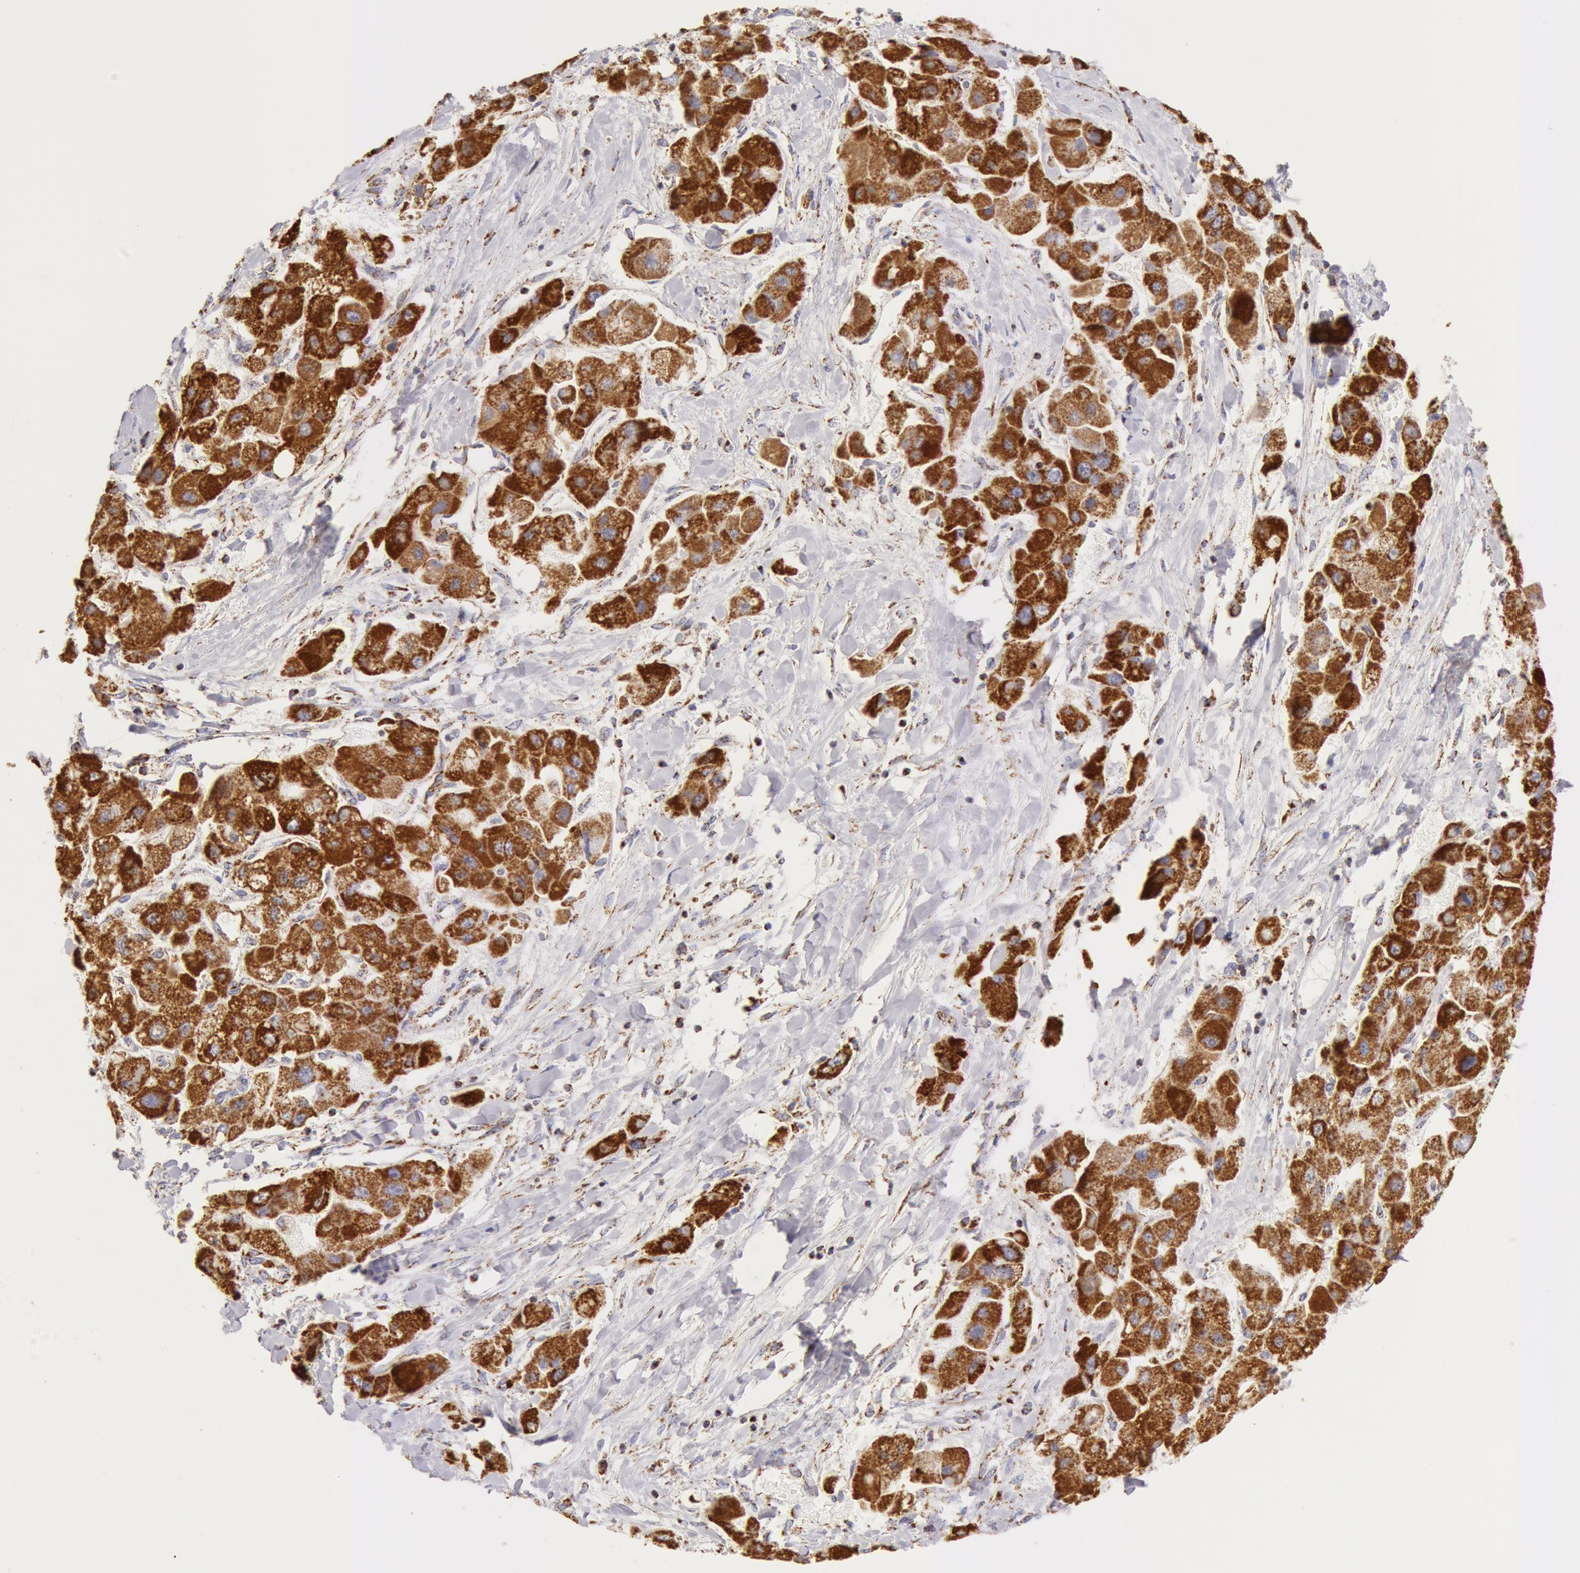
{"staining": {"intensity": "strong", "quantity": ">75%", "location": "cytoplasmic/membranous"}, "tissue": "liver cancer", "cell_type": "Tumor cells", "image_type": "cancer", "snomed": [{"axis": "morphology", "description": "Carcinoma, Hepatocellular, NOS"}, {"axis": "topography", "description": "Liver"}], "caption": "IHC image of liver cancer stained for a protein (brown), which shows high levels of strong cytoplasmic/membranous expression in about >75% of tumor cells.", "gene": "ATP5F1B", "patient": {"sex": "male", "age": 24}}